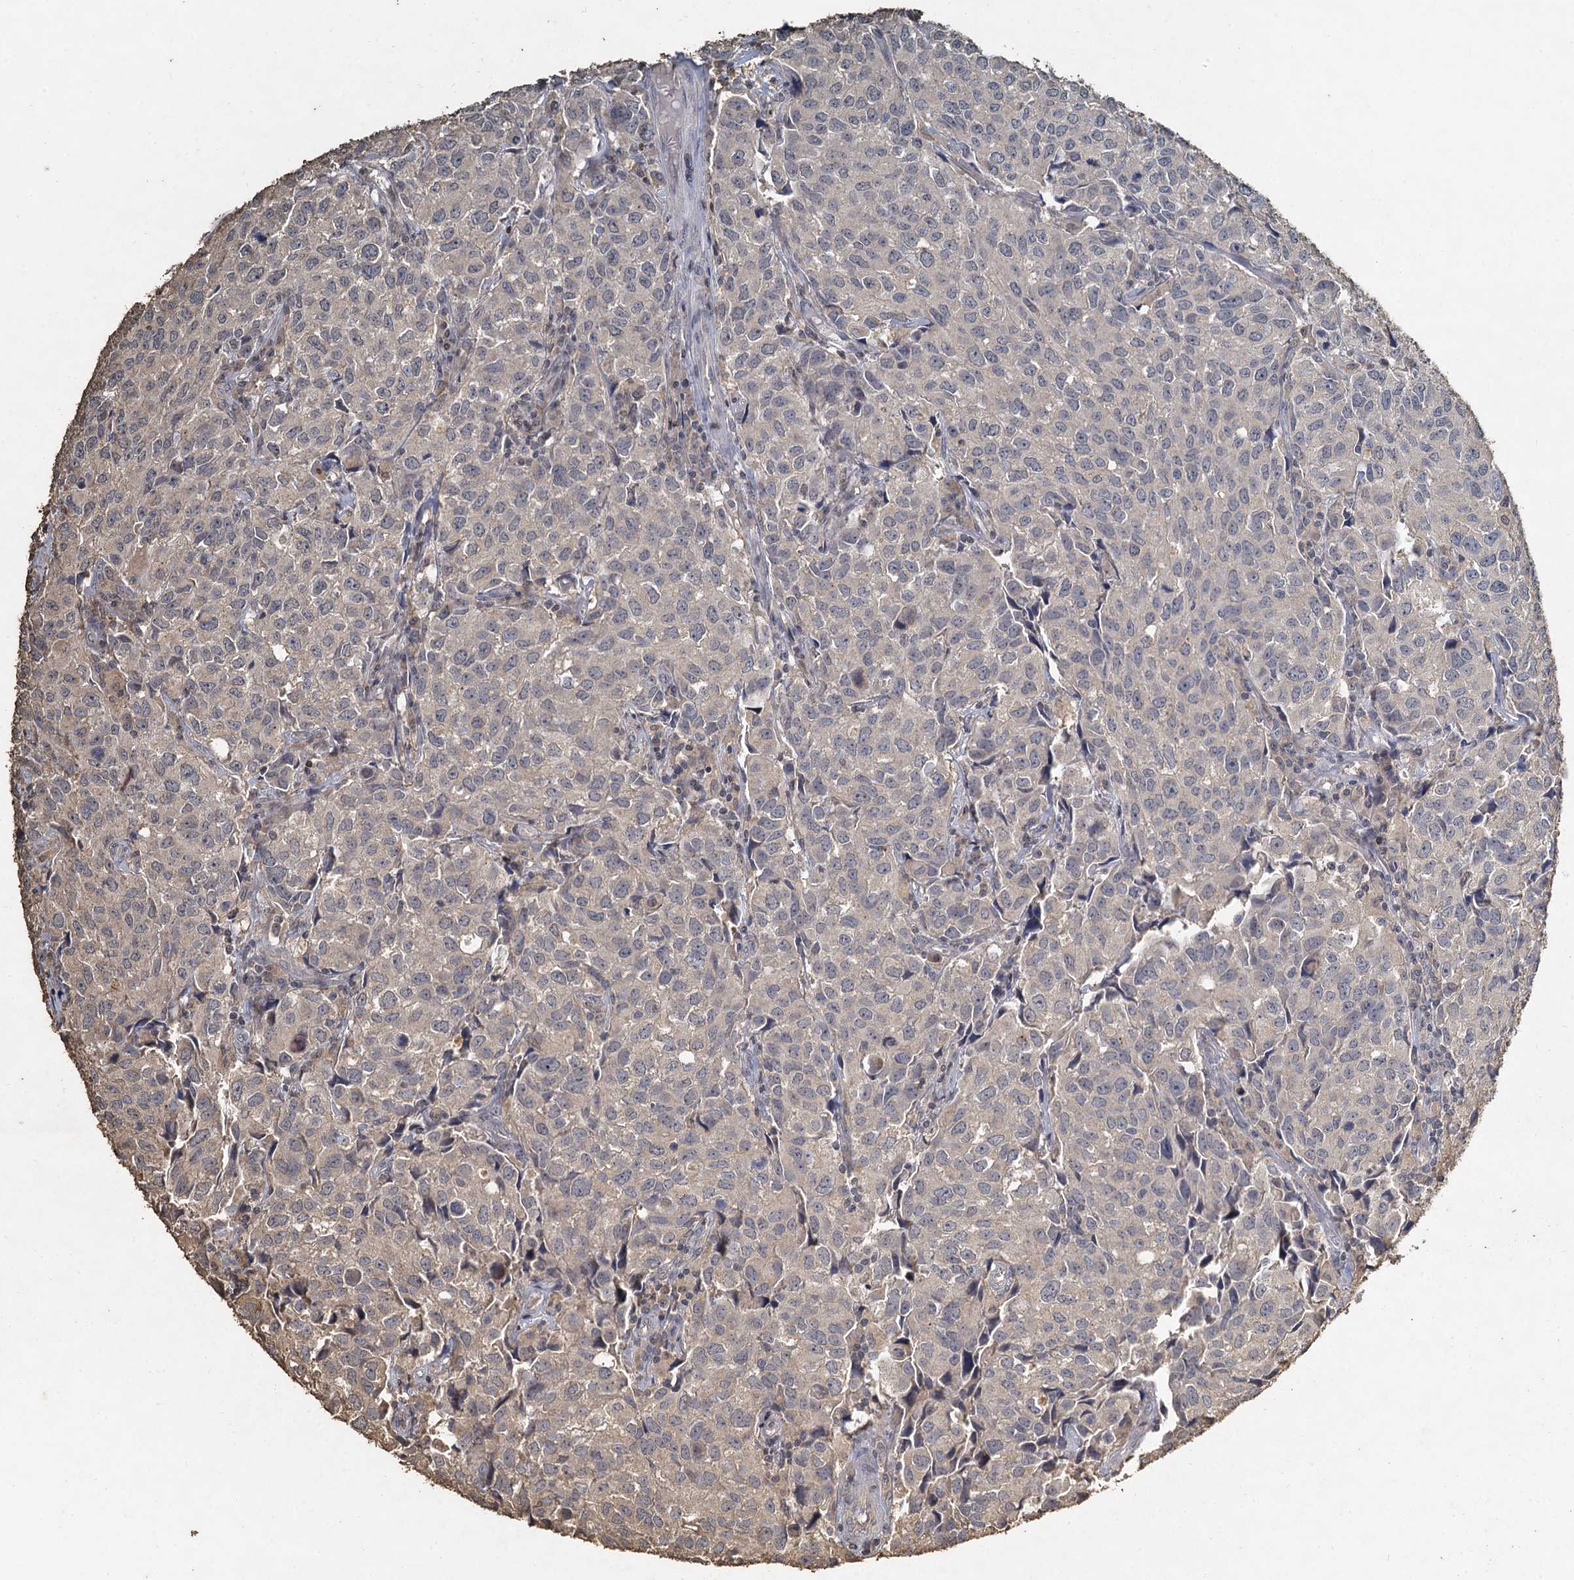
{"staining": {"intensity": "weak", "quantity": "<25%", "location": "cytoplasmic/membranous"}, "tissue": "urothelial cancer", "cell_type": "Tumor cells", "image_type": "cancer", "snomed": [{"axis": "morphology", "description": "Urothelial carcinoma, High grade"}, {"axis": "topography", "description": "Urinary bladder"}], "caption": "IHC photomicrograph of human high-grade urothelial carcinoma stained for a protein (brown), which displays no staining in tumor cells.", "gene": "CCDC61", "patient": {"sex": "female", "age": 75}}